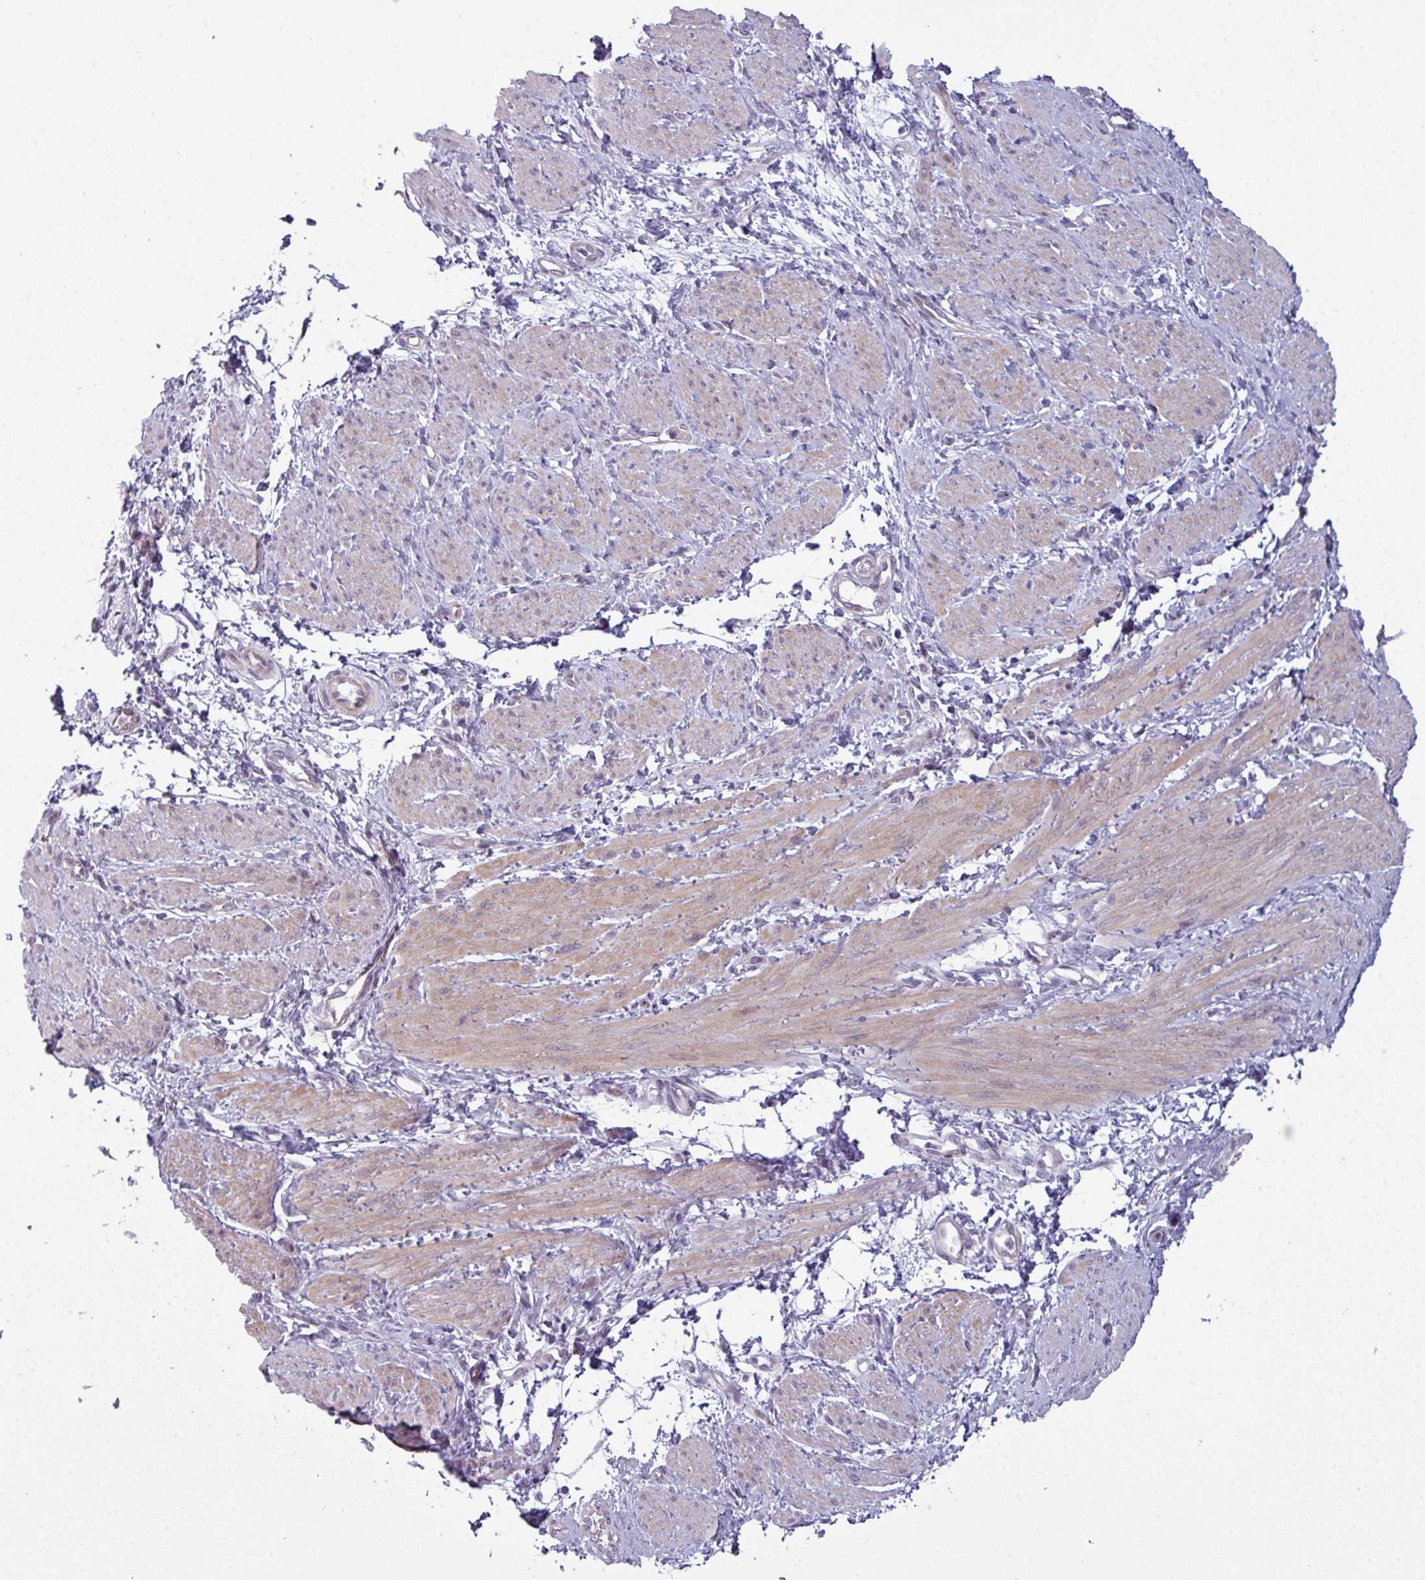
{"staining": {"intensity": "moderate", "quantity": "25%-75%", "location": "cytoplasmic/membranous"}, "tissue": "smooth muscle", "cell_type": "Smooth muscle cells", "image_type": "normal", "snomed": [{"axis": "morphology", "description": "Normal tissue, NOS"}, {"axis": "topography", "description": "Smooth muscle"}, {"axis": "topography", "description": "Uterus"}], "caption": "About 25%-75% of smooth muscle cells in normal human smooth muscle reveal moderate cytoplasmic/membranous protein expression as visualized by brown immunohistochemical staining.", "gene": "PRAMEF12", "patient": {"sex": "female", "age": 39}}